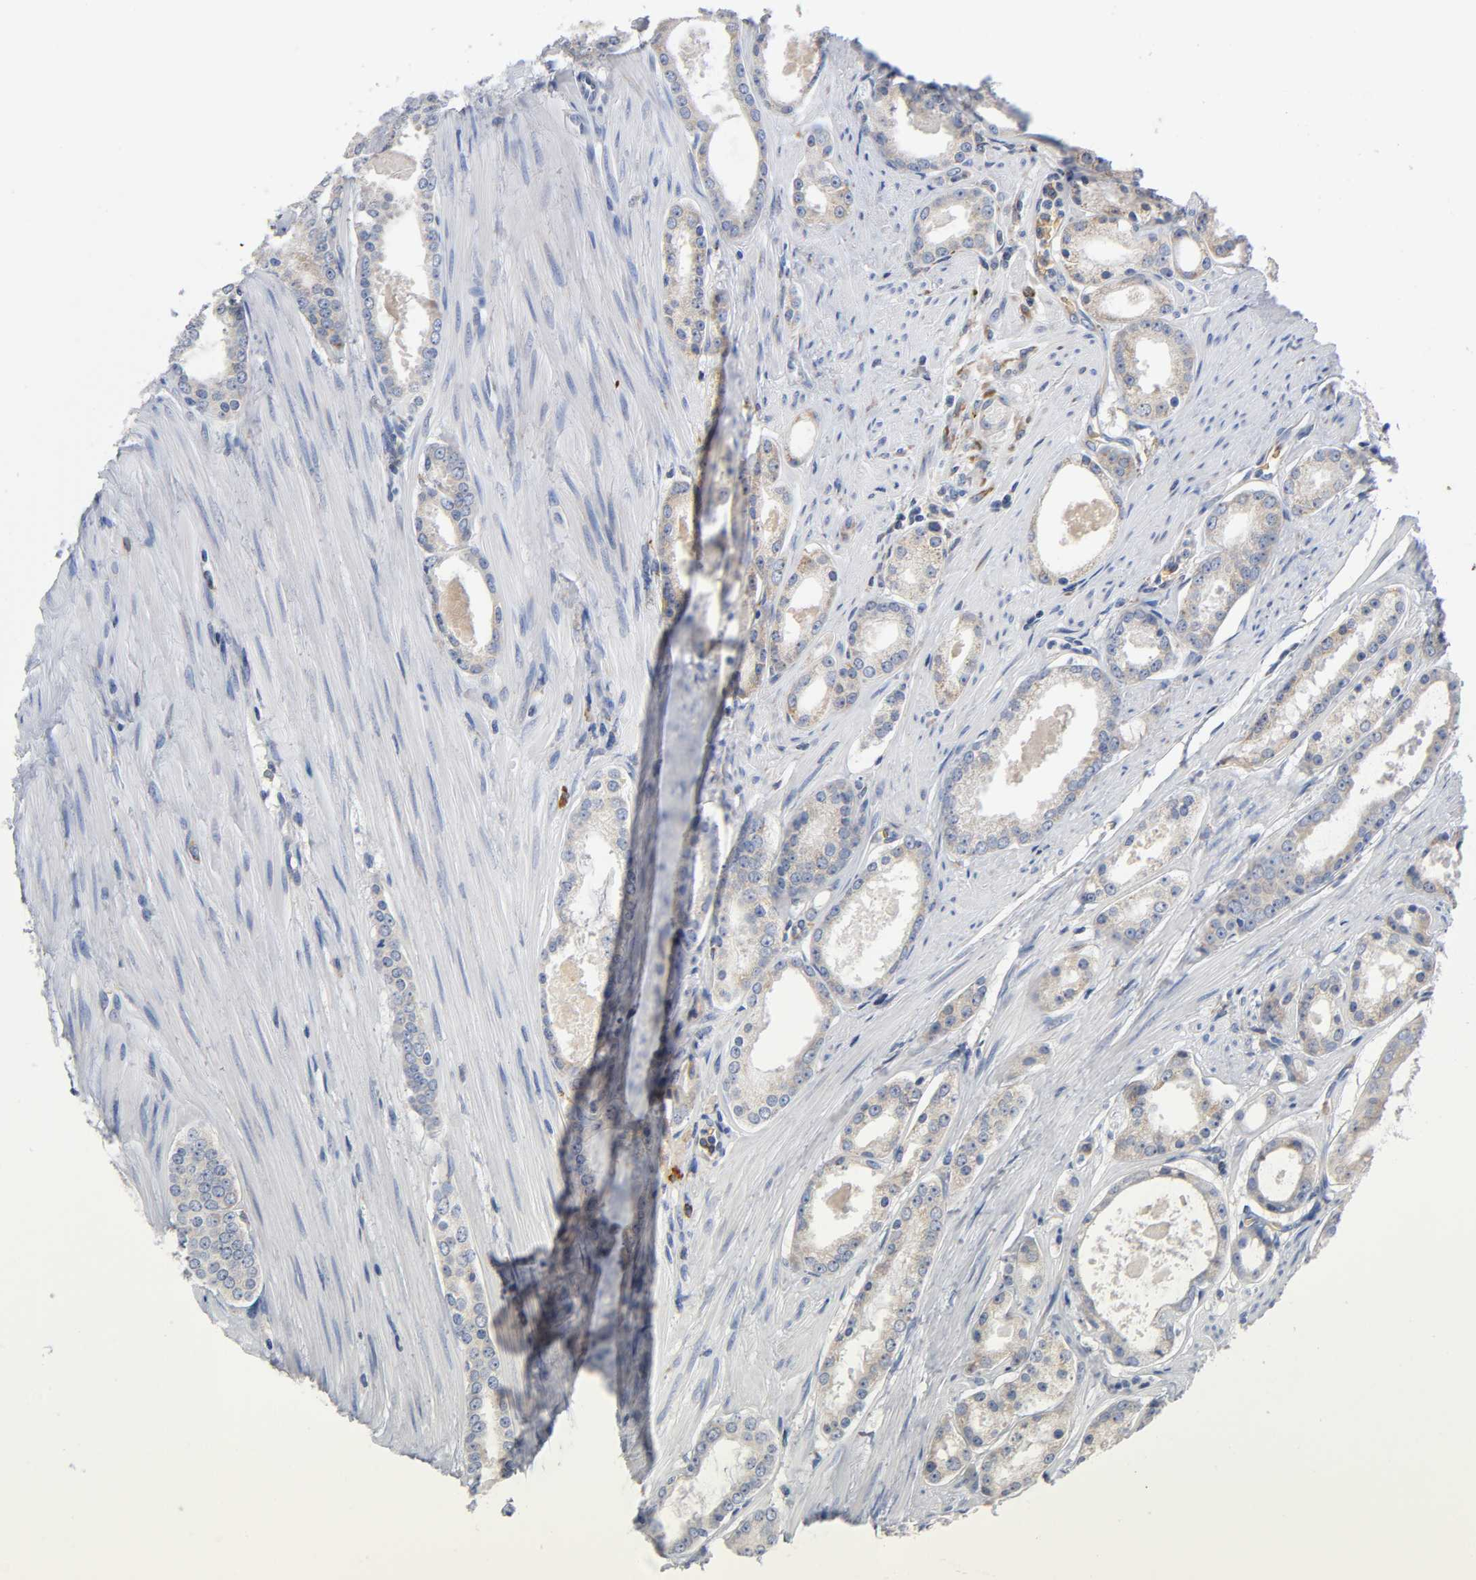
{"staining": {"intensity": "weak", "quantity": ">75%", "location": "cytoplasmic/membranous"}, "tissue": "prostate cancer", "cell_type": "Tumor cells", "image_type": "cancer", "snomed": [{"axis": "morphology", "description": "Adenocarcinoma, Low grade"}, {"axis": "topography", "description": "Prostate"}], "caption": "A low amount of weak cytoplasmic/membranous expression is appreciated in about >75% of tumor cells in prostate low-grade adenocarcinoma tissue.", "gene": "UCKL1", "patient": {"sex": "male", "age": 57}}